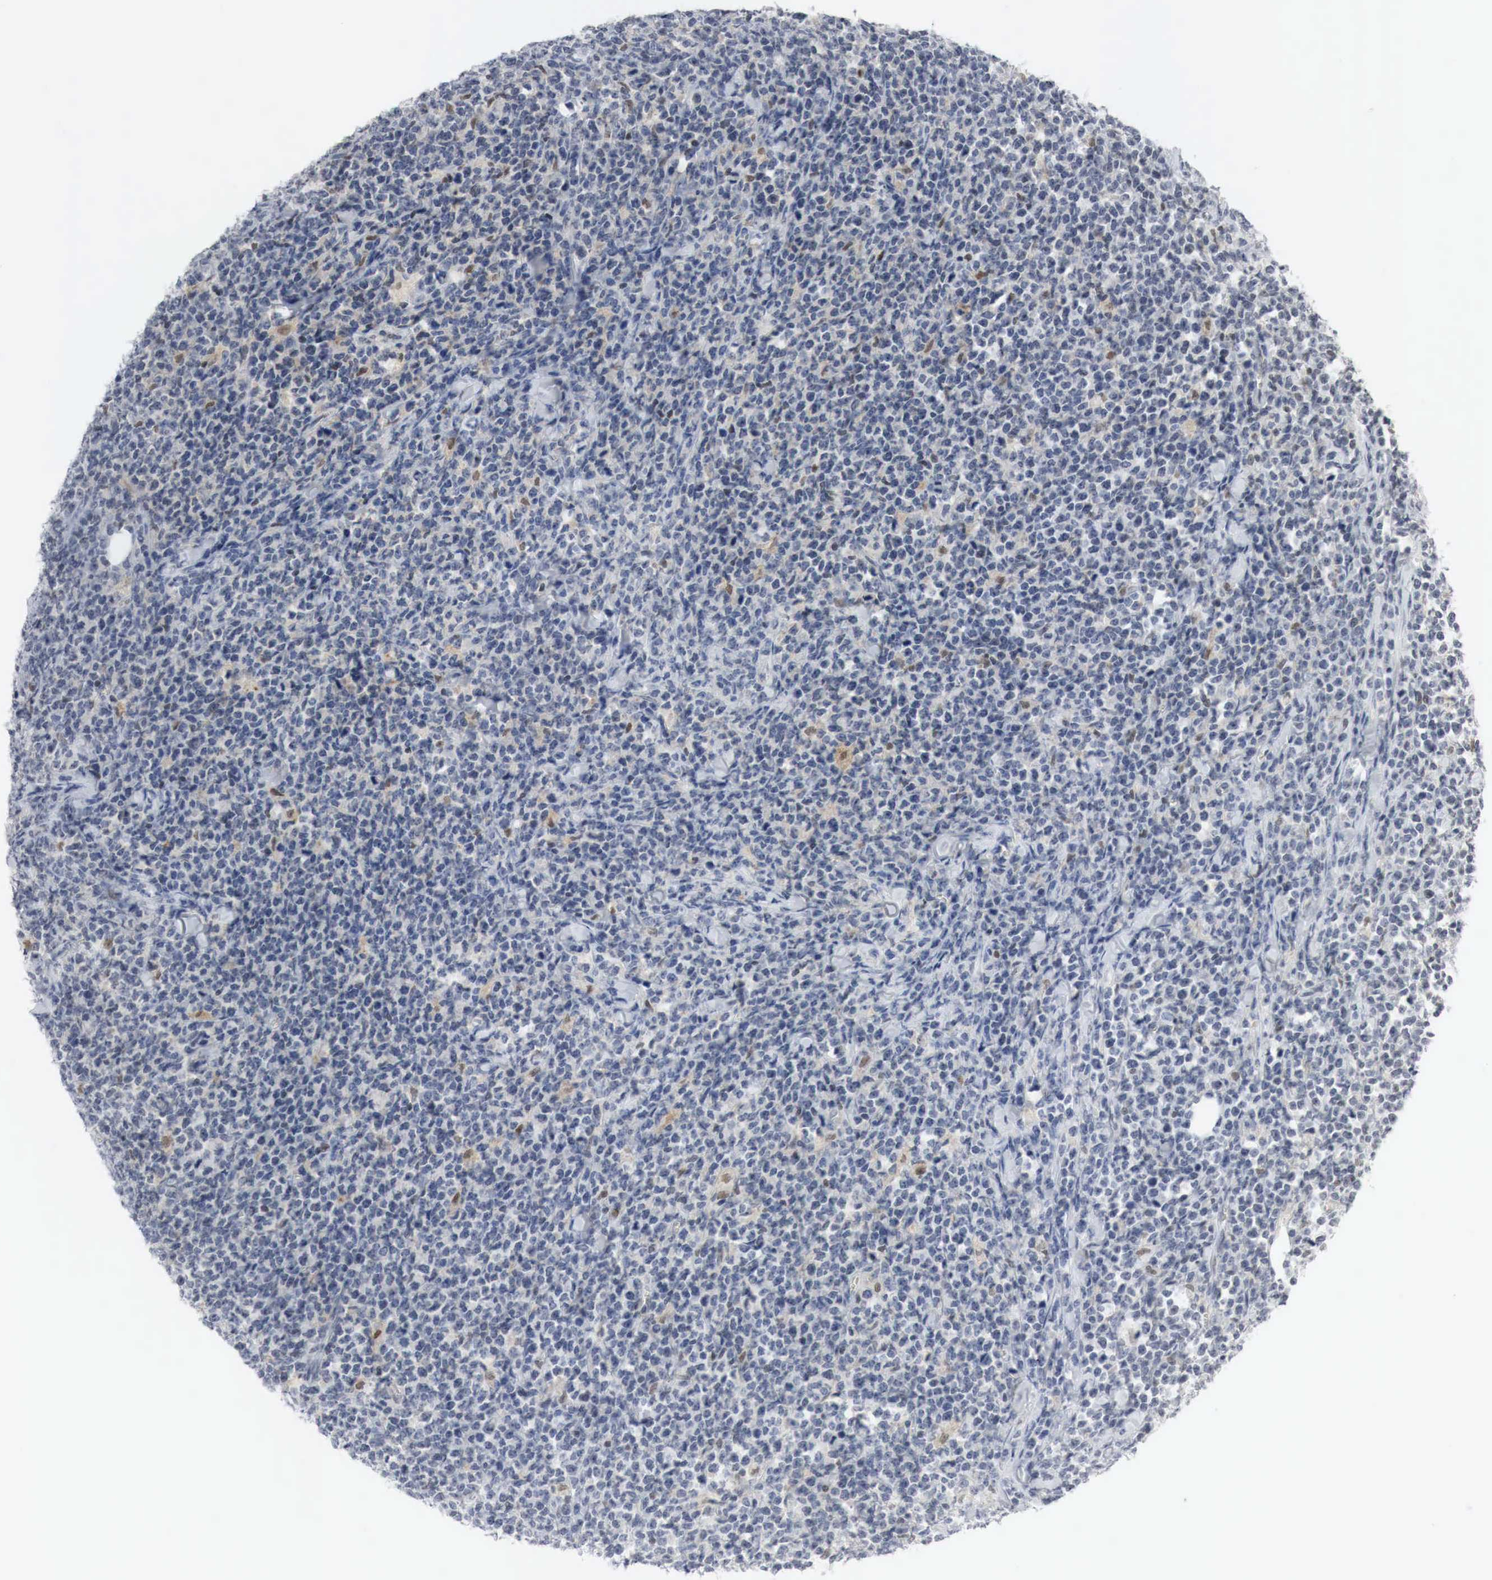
{"staining": {"intensity": "moderate", "quantity": "<25%", "location": "nuclear"}, "tissue": "lymphoma", "cell_type": "Tumor cells", "image_type": "cancer", "snomed": [{"axis": "morphology", "description": "Malignant lymphoma, non-Hodgkin's type, High grade"}, {"axis": "topography", "description": "Small intestine"}, {"axis": "topography", "description": "Colon"}], "caption": "Immunohistochemical staining of high-grade malignant lymphoma, non-Hodgkin's type shows moderate nuclear protein positivity in approximately <25% of tumor cells.", "gene": "MYC", "patient": {"sex": "male", "age": 8}}